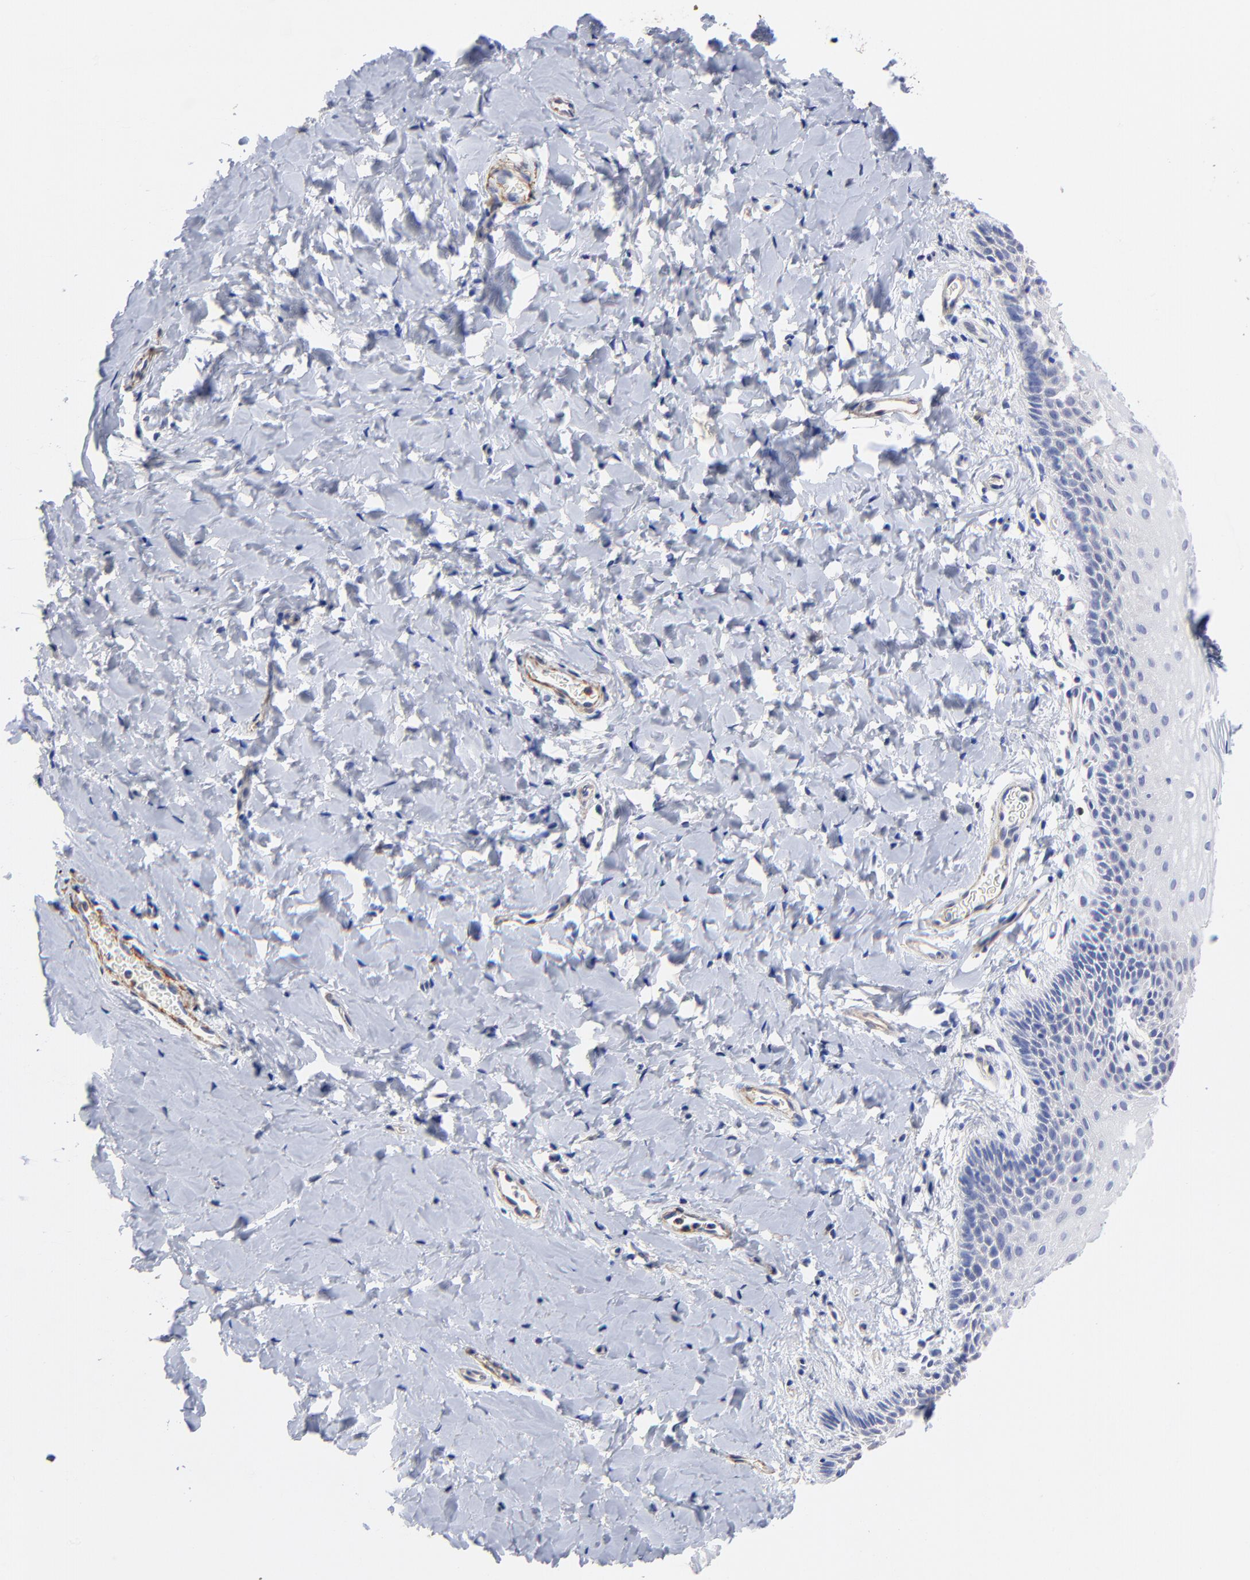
{"staining": {"intensity": "negative", "quantity": "none", "location": "none"}, "tissue": "vagina", "cell_type": "Squamous epithelial cells", "image_type": "normal", "snomed": [{"axis": "morphology", "description": "Normal tissue, NOS"}, {"axis": "topography", "description": "Vagina"}], "caption": "Squamous epithelial cells are negative for protein expression in normal human vagina. (Brightfield microscopy of DAB immunohistochemistry at high magnification).", "gene": "TAGLN2", "patient": {"sex": "female", "age": 55}}